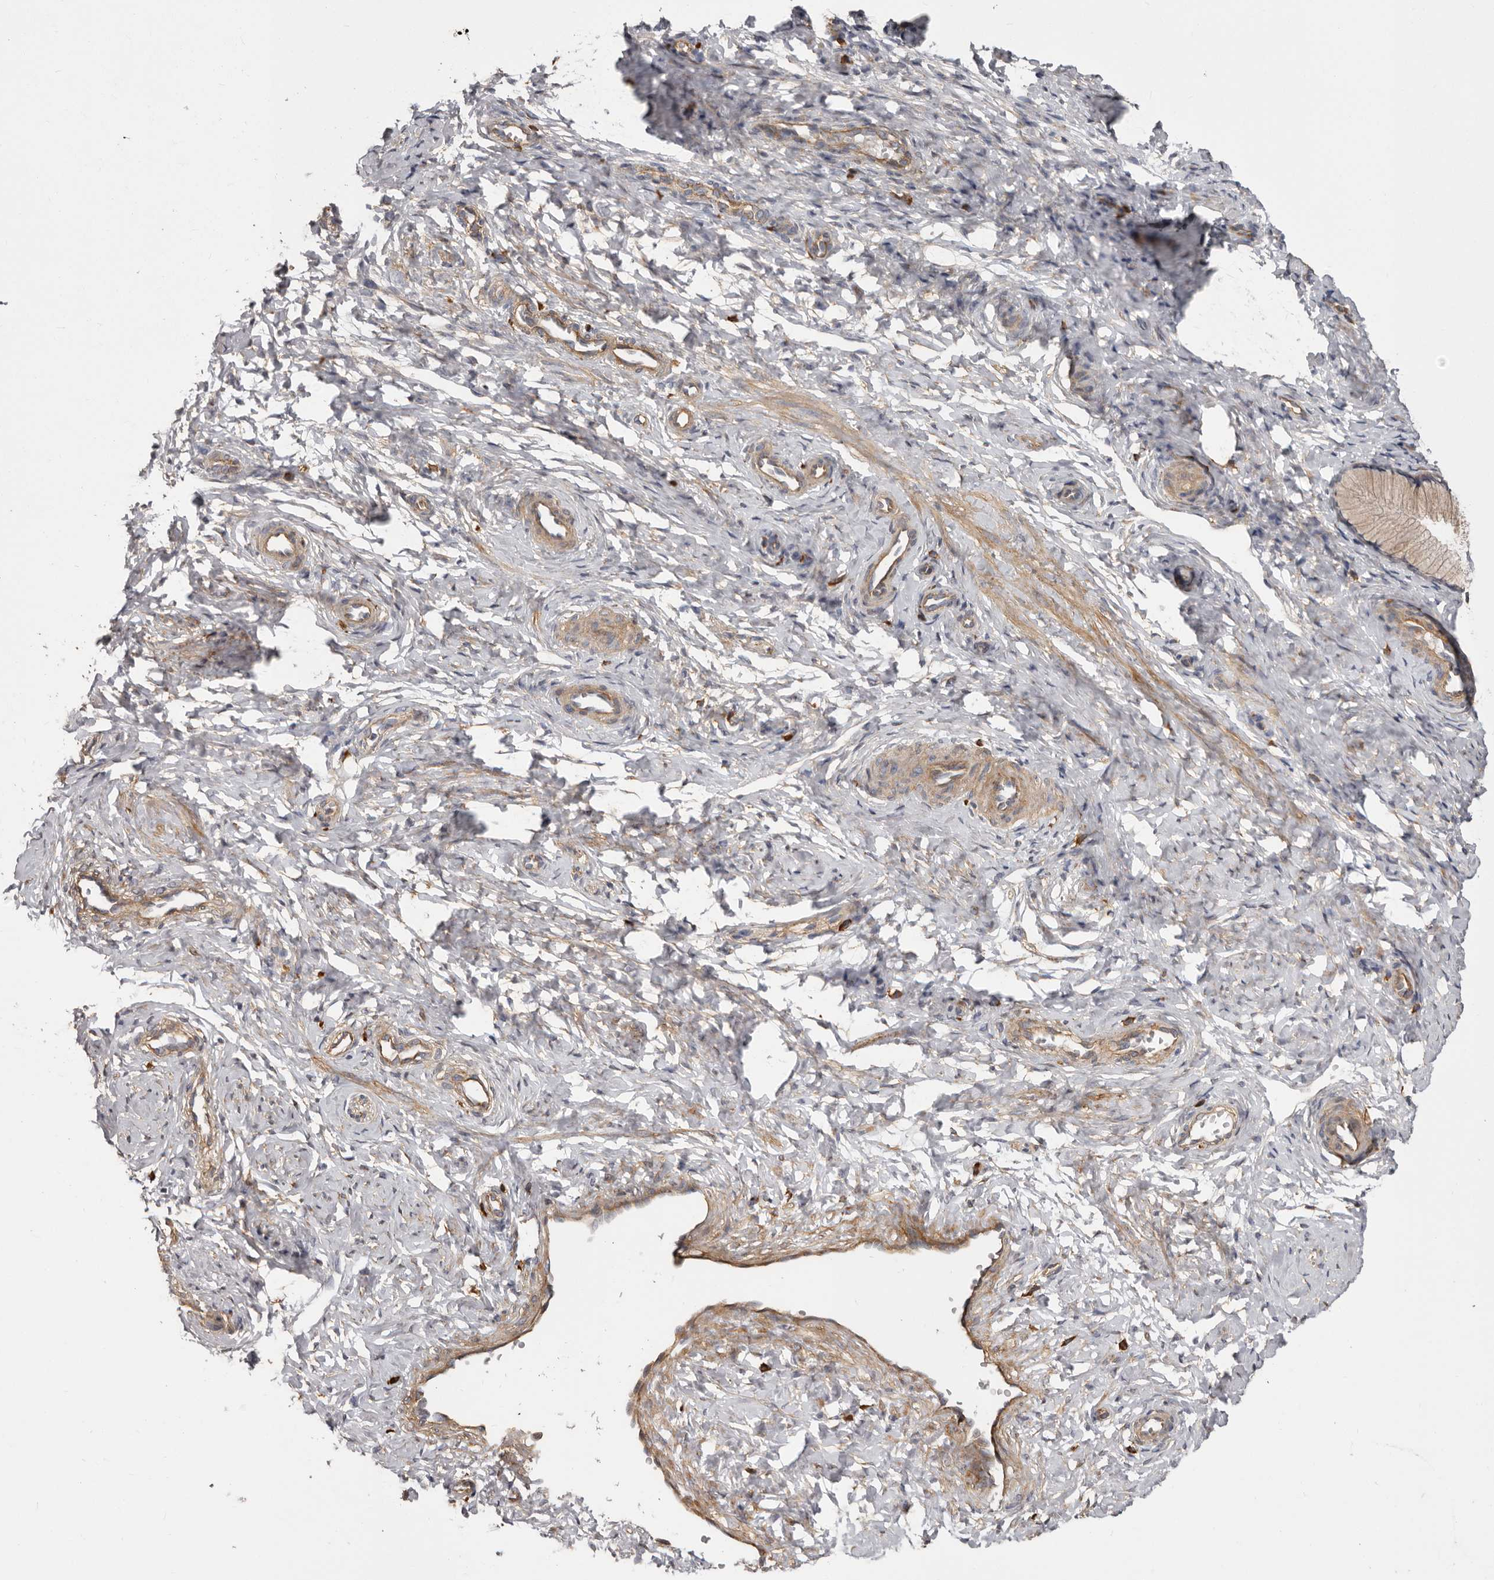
{"staining": {"intensity": "moderate", "quantity": ">75%", "location": "cytoplasmic/membranous"}, "tissue": "cervix", "cell_type": "Glandular cells", "image_type": "normal", "snomed": [{"axis": "morphology", "description": "Normal tissue, NOS"}, {"axis": "topography", "description": "Cervix"}], "caption": "Immunohistochemical staining of benign cervix displays medium levels of moderate cytoplasmic/membranous positivity in about >75% of glandular cells. (brown staining indicates protein expression, while blue staining denotes nuclei).", "gene": "ENAH", "patient": {"sex": "female", "age": 27}}